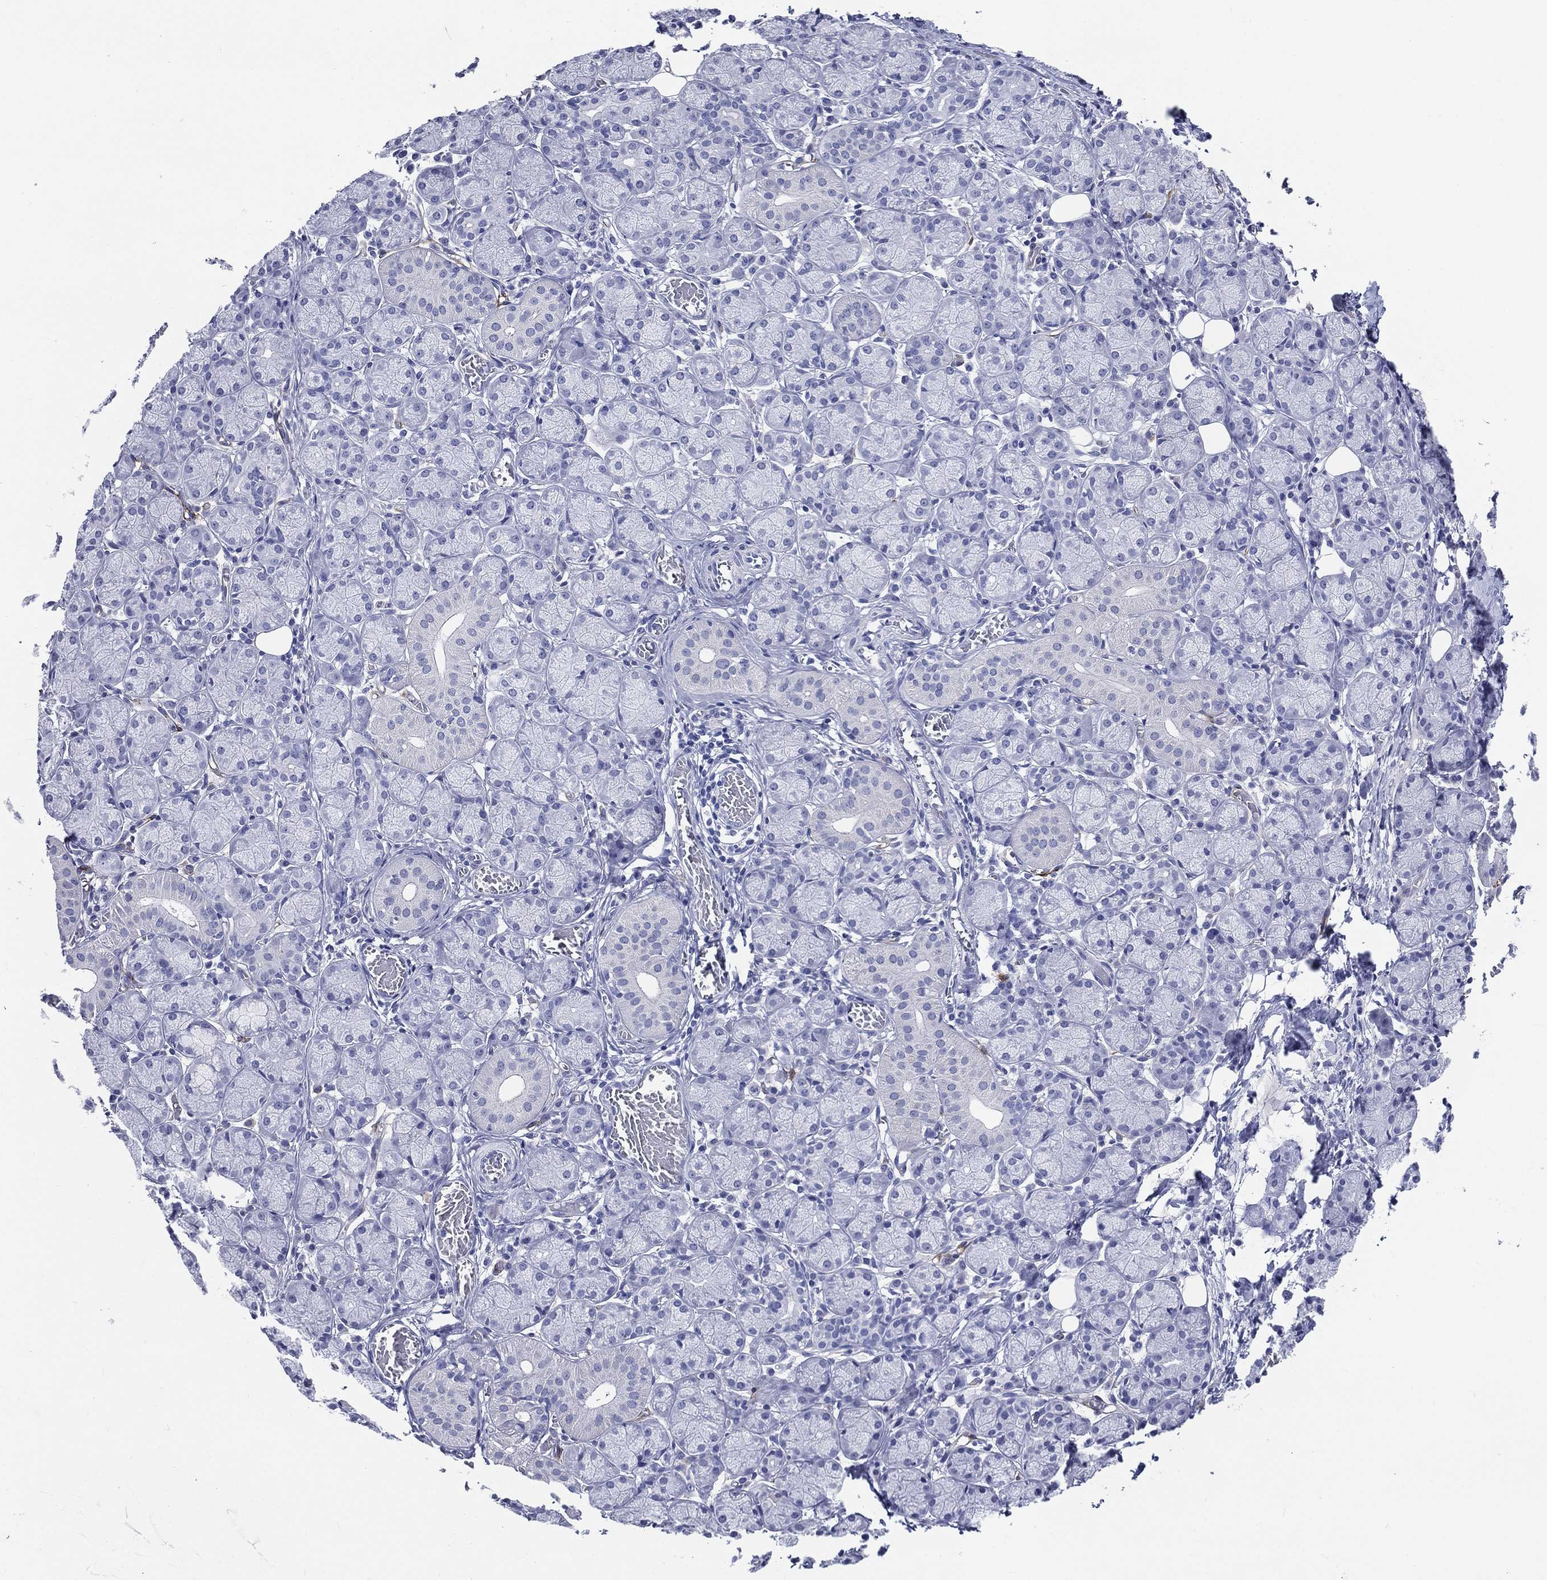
{"staining": {"intensity": "negative", "quantity": "none", "location": "none"}, "tissue": "salivary gland", "cell_type": "Glandular cells", "image_type": "normal", "snomed": [{"axis": "morphology", "description": "Normal tissue, NOS"}, {"axis": "topography", "description": "Salivary gland"}, {"axis": "topography", "description": "Peripheral nerve tissue"}], "caption": "An IHC photomicrograph of unremarkable salivary gland is shown. There is no staining in glandular cells of salivary gland.", "gene": "ACE2", "patient": {"sex": "female", "age": 24}}